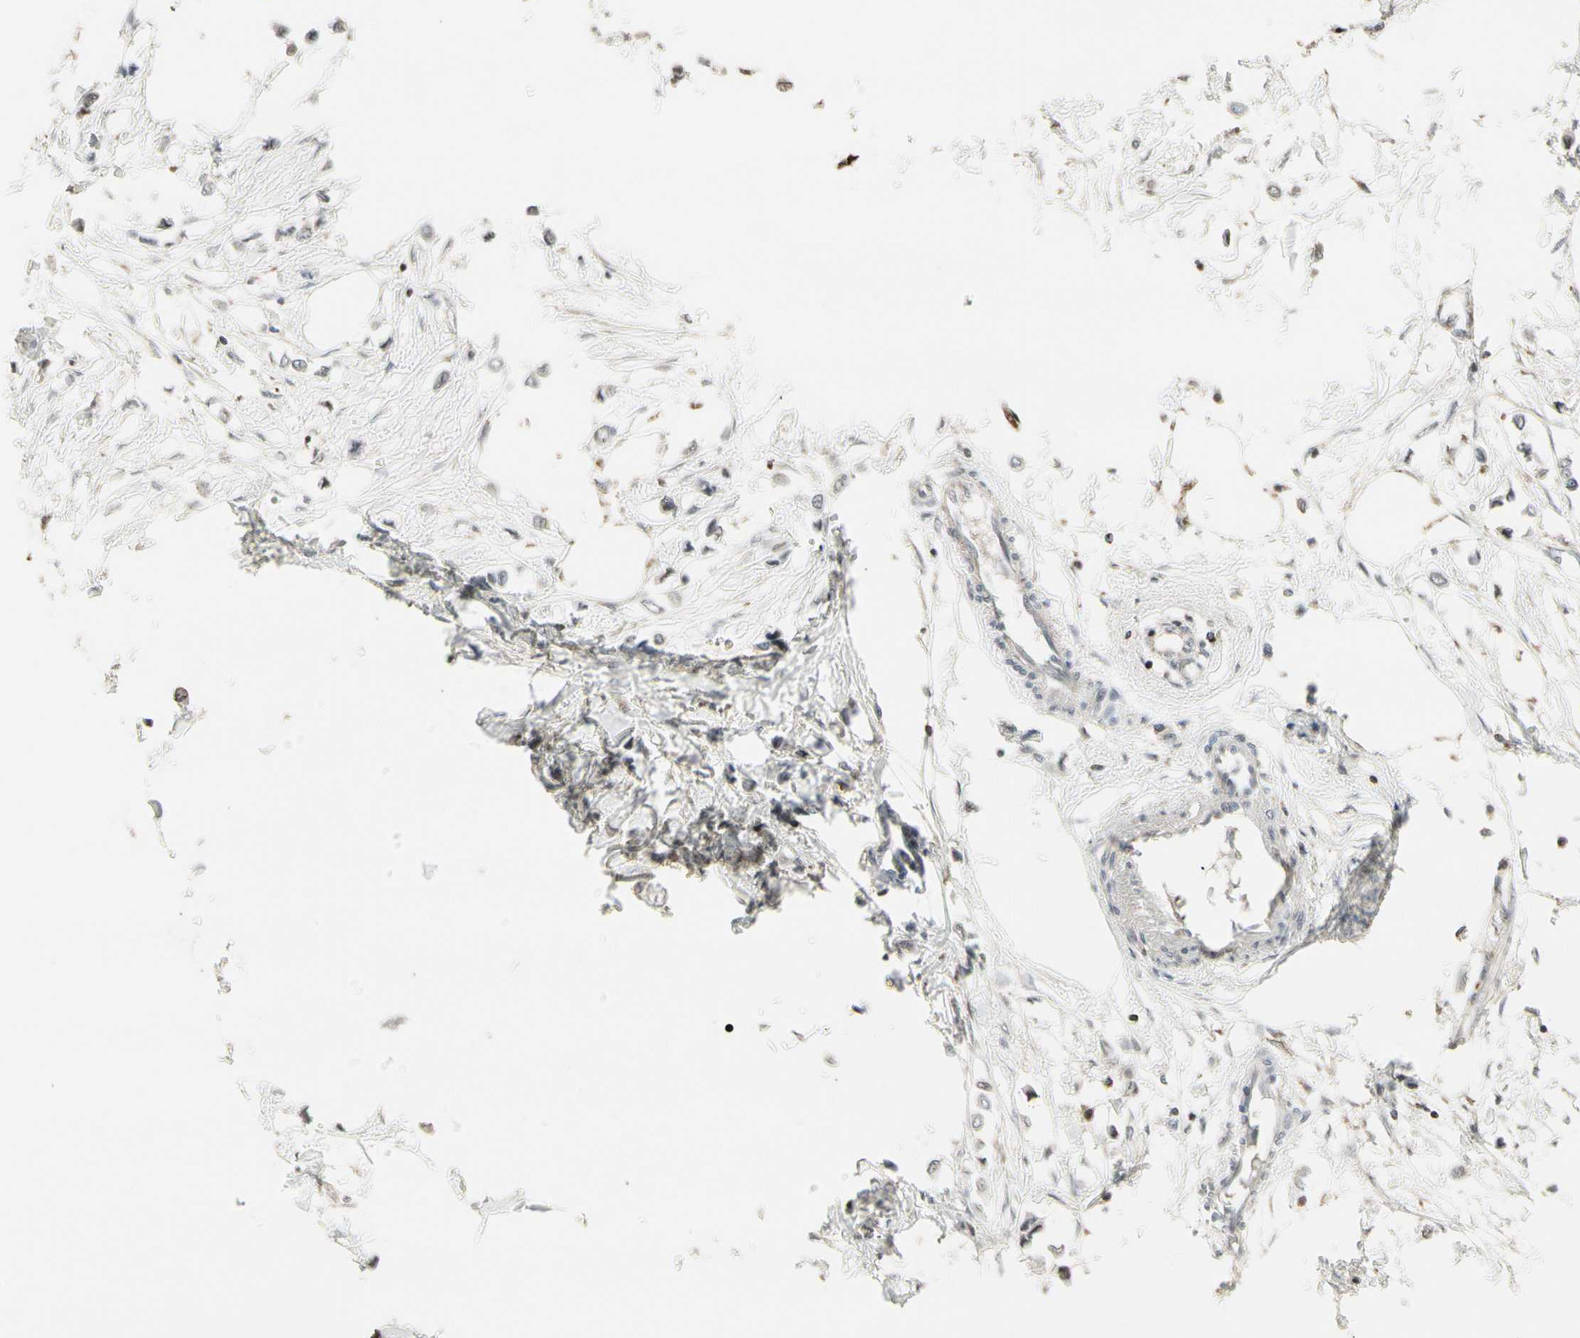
{"staining": {"intensity": "negative", "quantity": "none", "location": "none"}, "tissue": "breast cancer", "cell_type": "Tumor cells", "image_type": "cancer", "snomed": [{"axis": "morphology", "description": "Lobular carcinoma"}, {"axis": "topography", "description": "Breast"}], "caption": "IHC of breast cancer reveals no positivity in tumor cells. Nuclei are stained in blue.", "gene": "TMEM176A", "patient": {"sex": "female", "age": 51}}